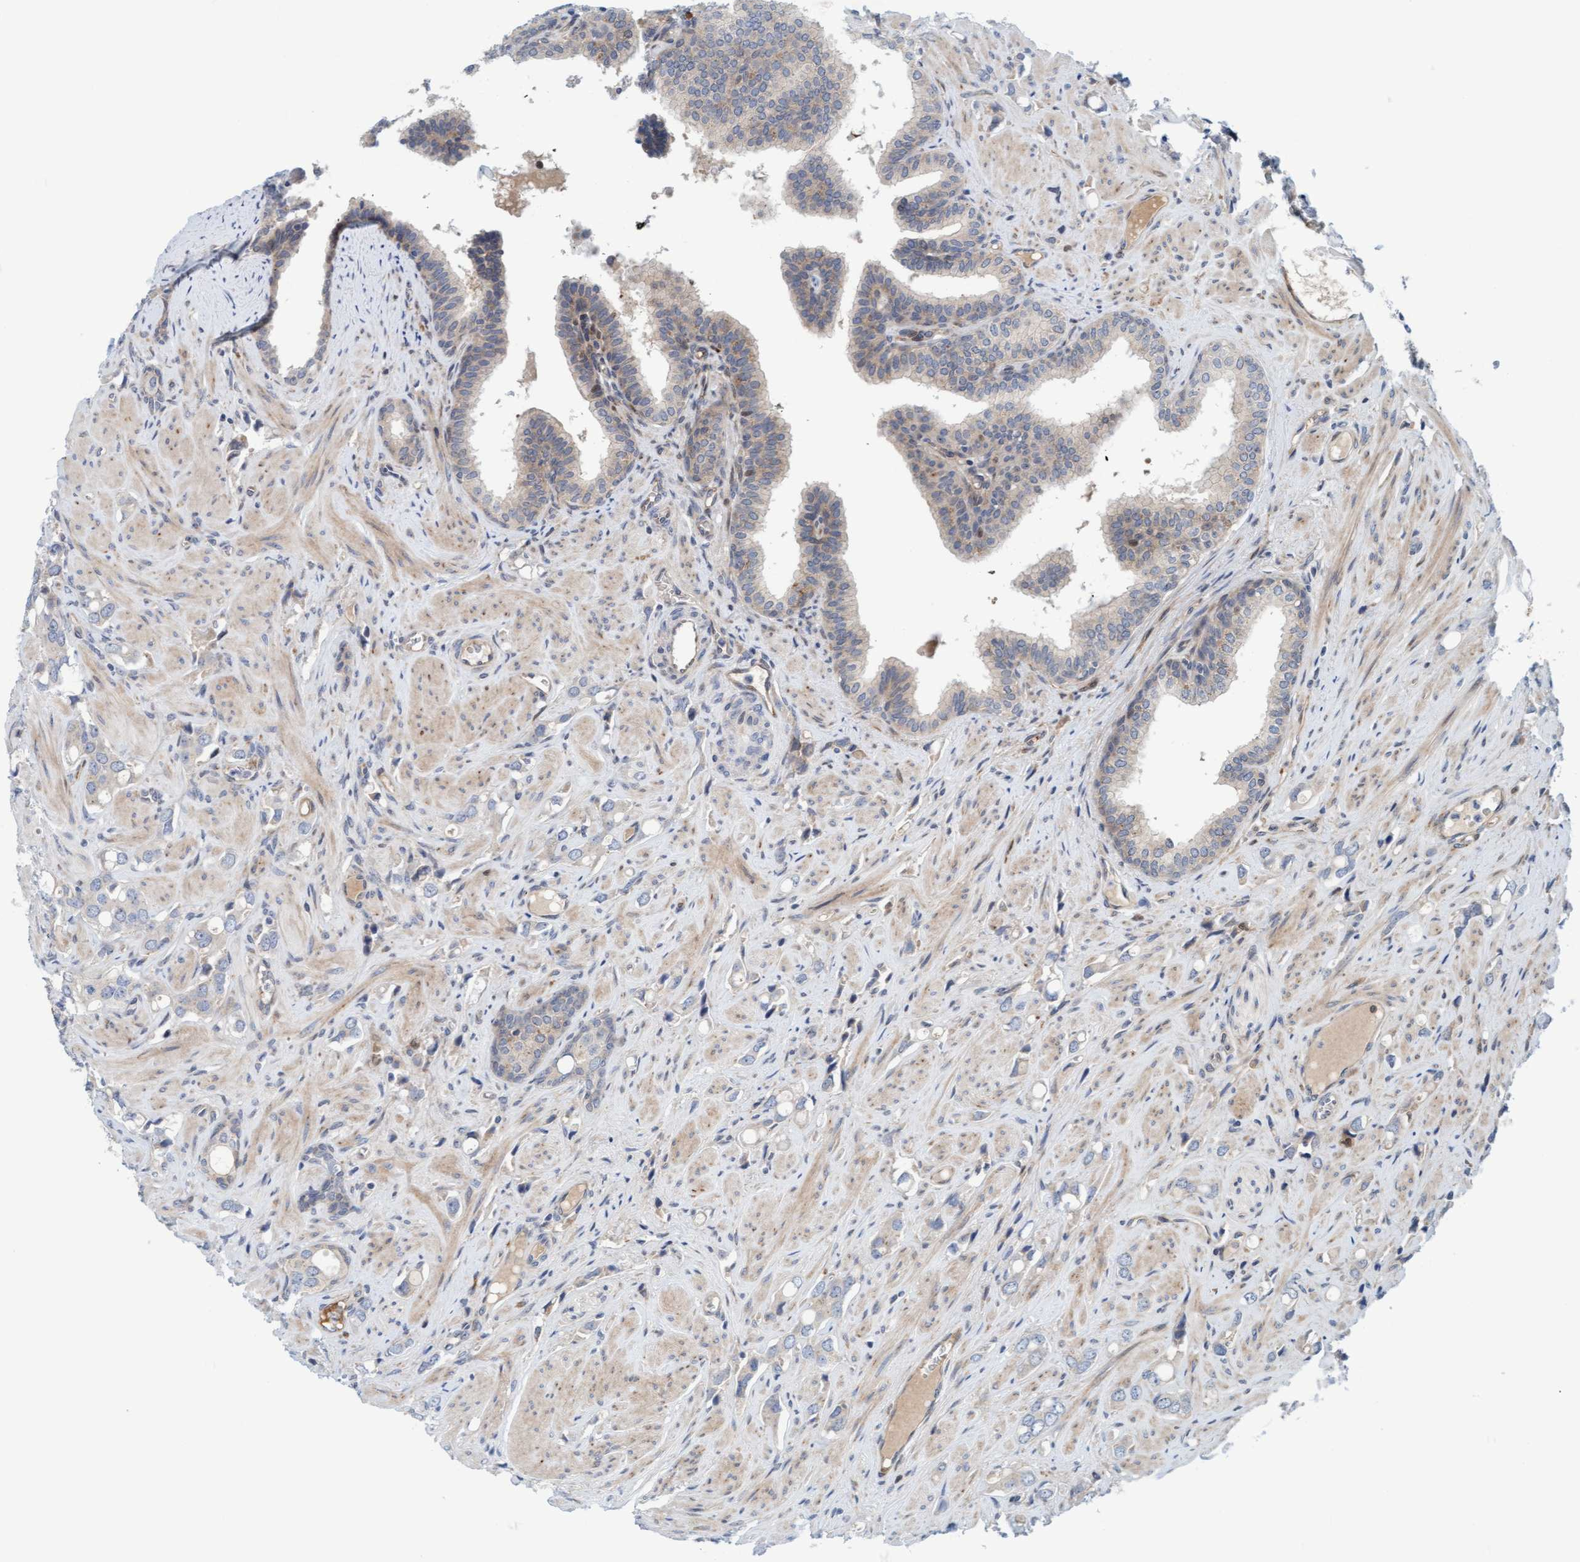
{"staining": {"intensity": "weak", "quantity": "<25%", "location": "cytoplasmic/membranous"}, "tissue": "prostate cancer", "cell_type": "Tumor cells", "image_type": "cancer", "snomed": [{"axis": "morphology", "description": "Adenocarcinoma, High grade"}, {"axis": "topography", "description": "Prostate"}], "caption": "A high-resolution micrograph shows immunohistochemistry staining of high-grade adenocarcinoma (prostate), which displays no significant positivity in tumor cells.", "gene": "EIF4EBP1", "patient": {"sex": "male", "age": 52}}